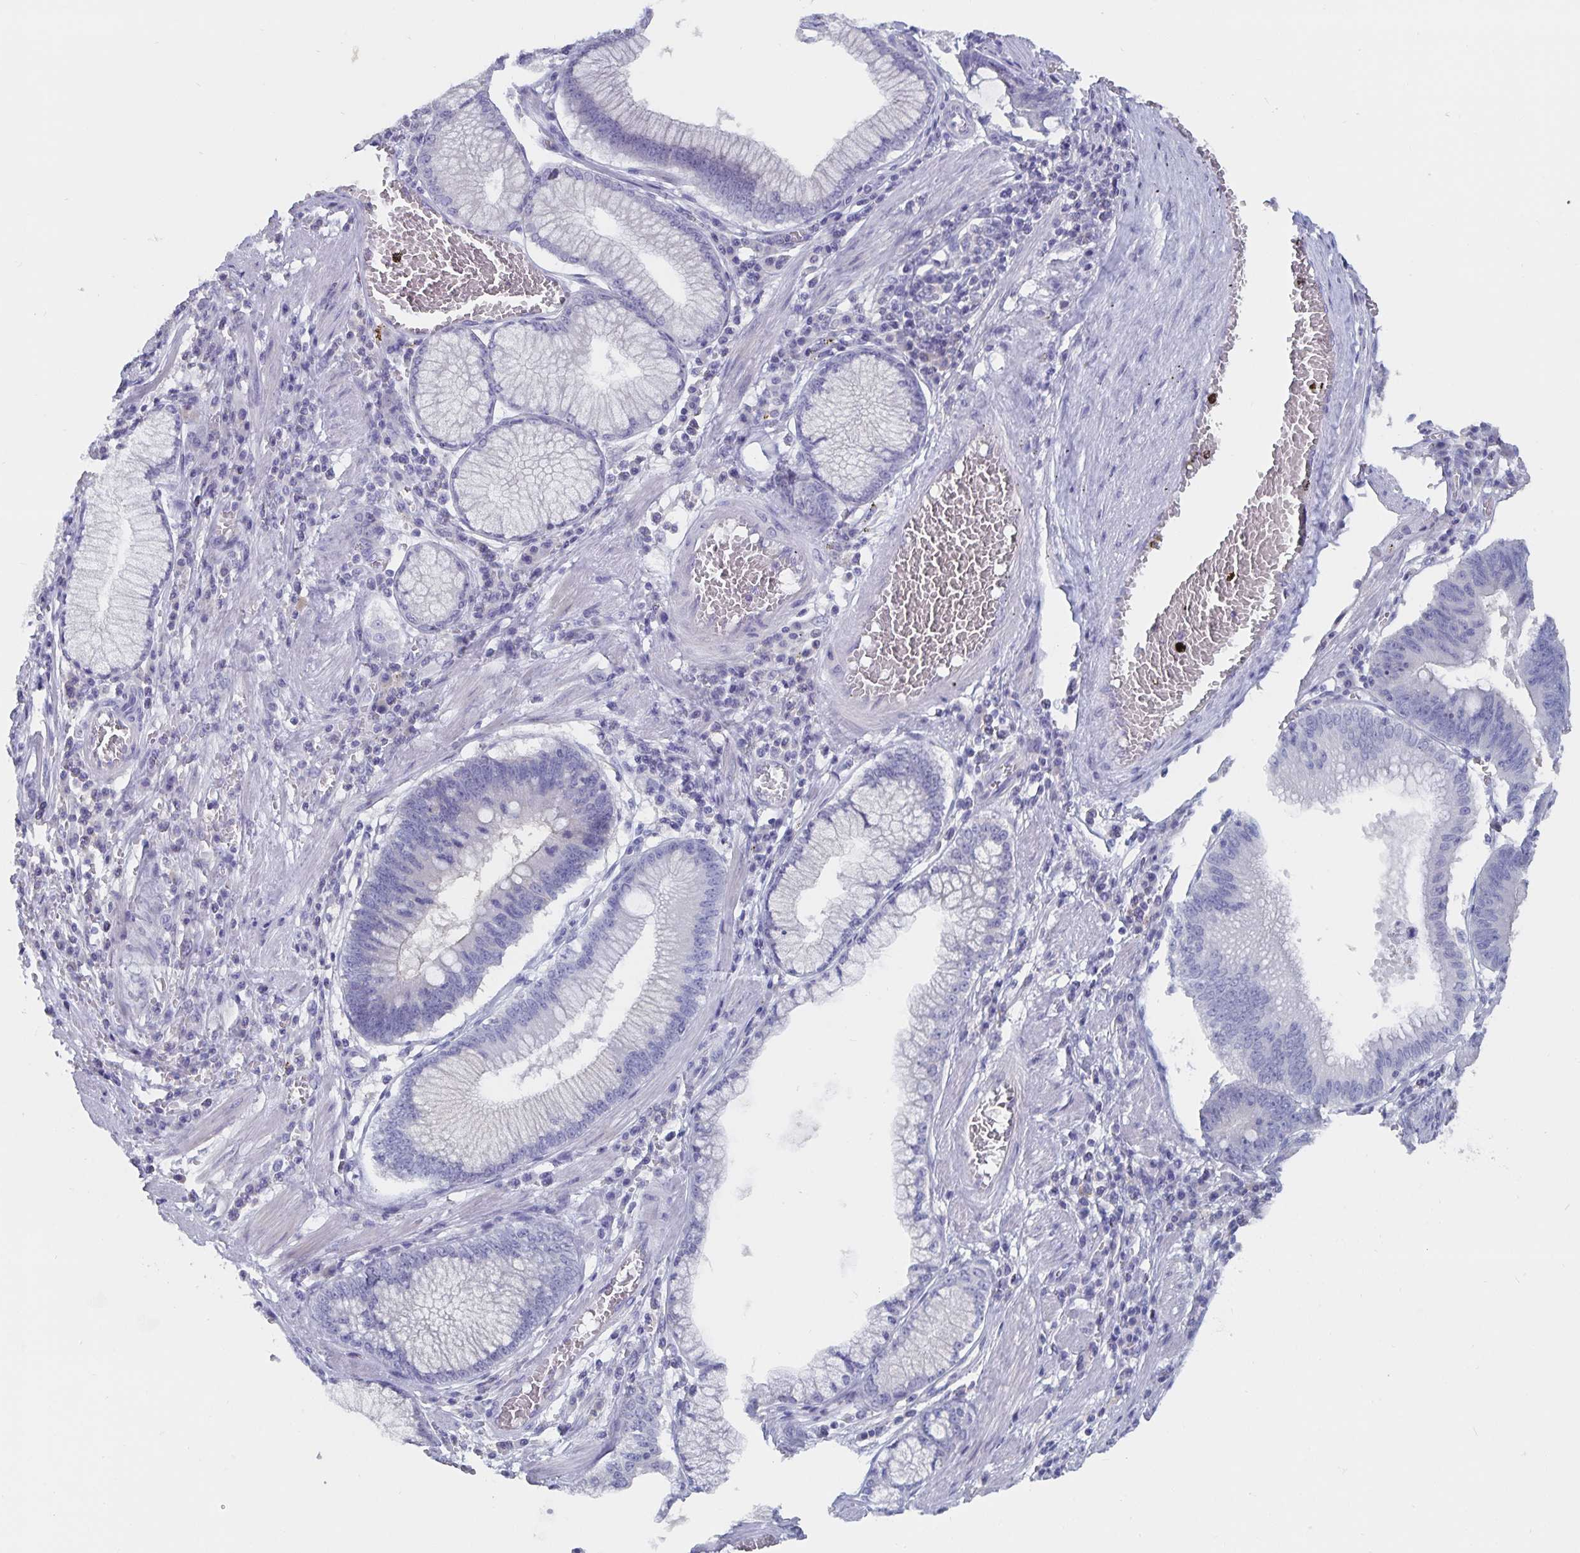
{"staining": {"intensity": "negative", "quantity": "none", "location": "none"}, "tissue": "stomach cancer", "cell_type": "Tumor cells", "image_type": "cancer", "snomed": [{"axis": "morphology", "description": "Adenocarcinoma, NOS"}, {"axis": "topography", "description": "Stomach"}], "caption": "Human stomach cancer (adenocarcinoma) stained for a protein using IHC exhibits no expression in tumor cells.", "gene": "CFAP69", "patient": {"sex": "male", "age": 59}}